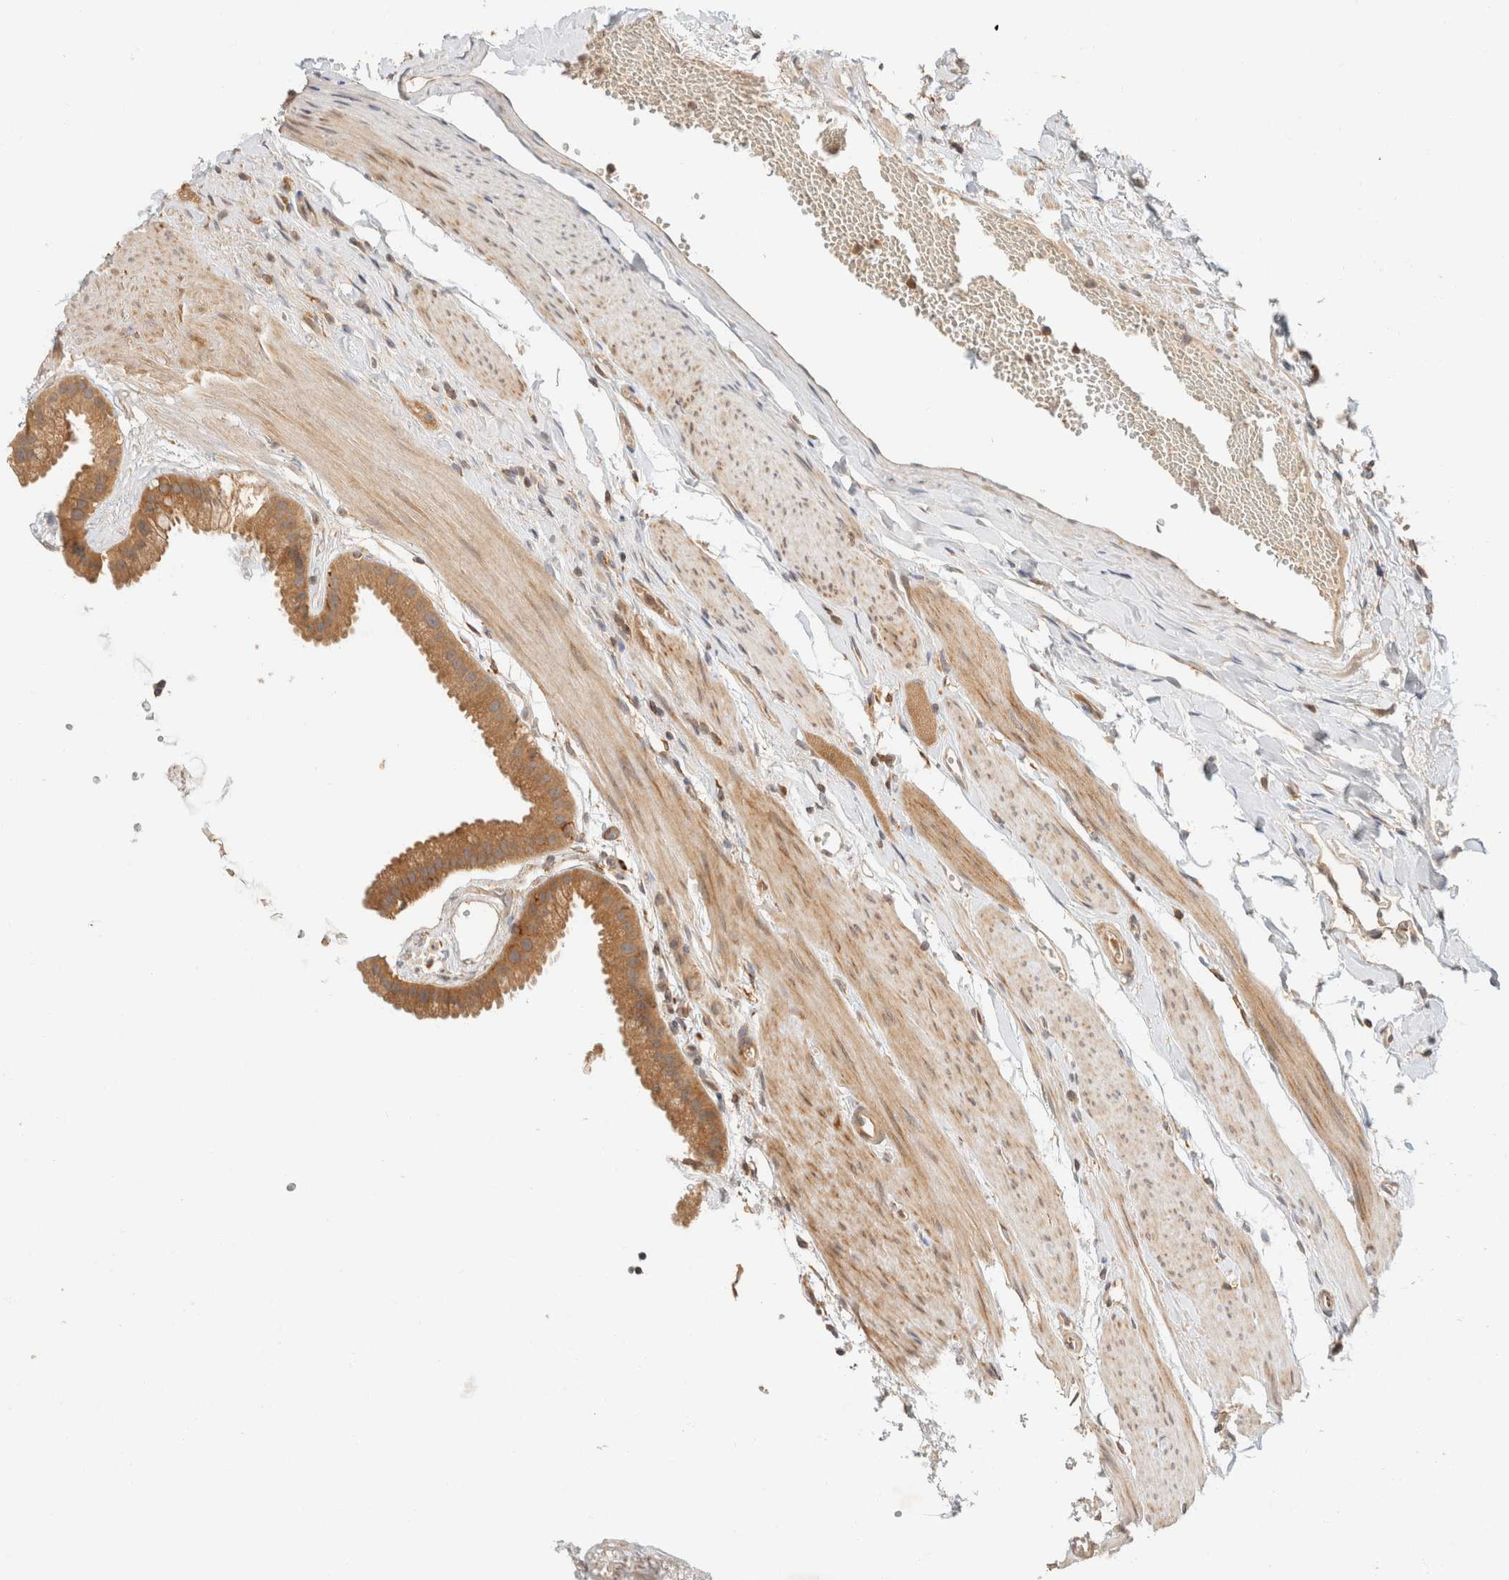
{"staining": {"intensity": "moderate", "quantity": ">75%", "location": "cytoplasmic/membranous"}, "tissue": "gallbladder", "cell_type": "Glandular cells", "image_type": "normal", "snomed": [{"axis": "morphology", "description": "Normal tissue, NOS"}, {"axis": "topography", "description": "Gallbladder"}], "caption": "Immunohistochemistry (IHC) micrograph of normal gallbladder: human gallbladder stained using IHC exhibits medium levels of moderate protein expression localized specifically in the cytoplasmic/membranous of glandular cells, appearing as a cytoplasmic/membranous brown color.", "gene": "TACC1", "patient": {"sex": "female", "age": 64}}